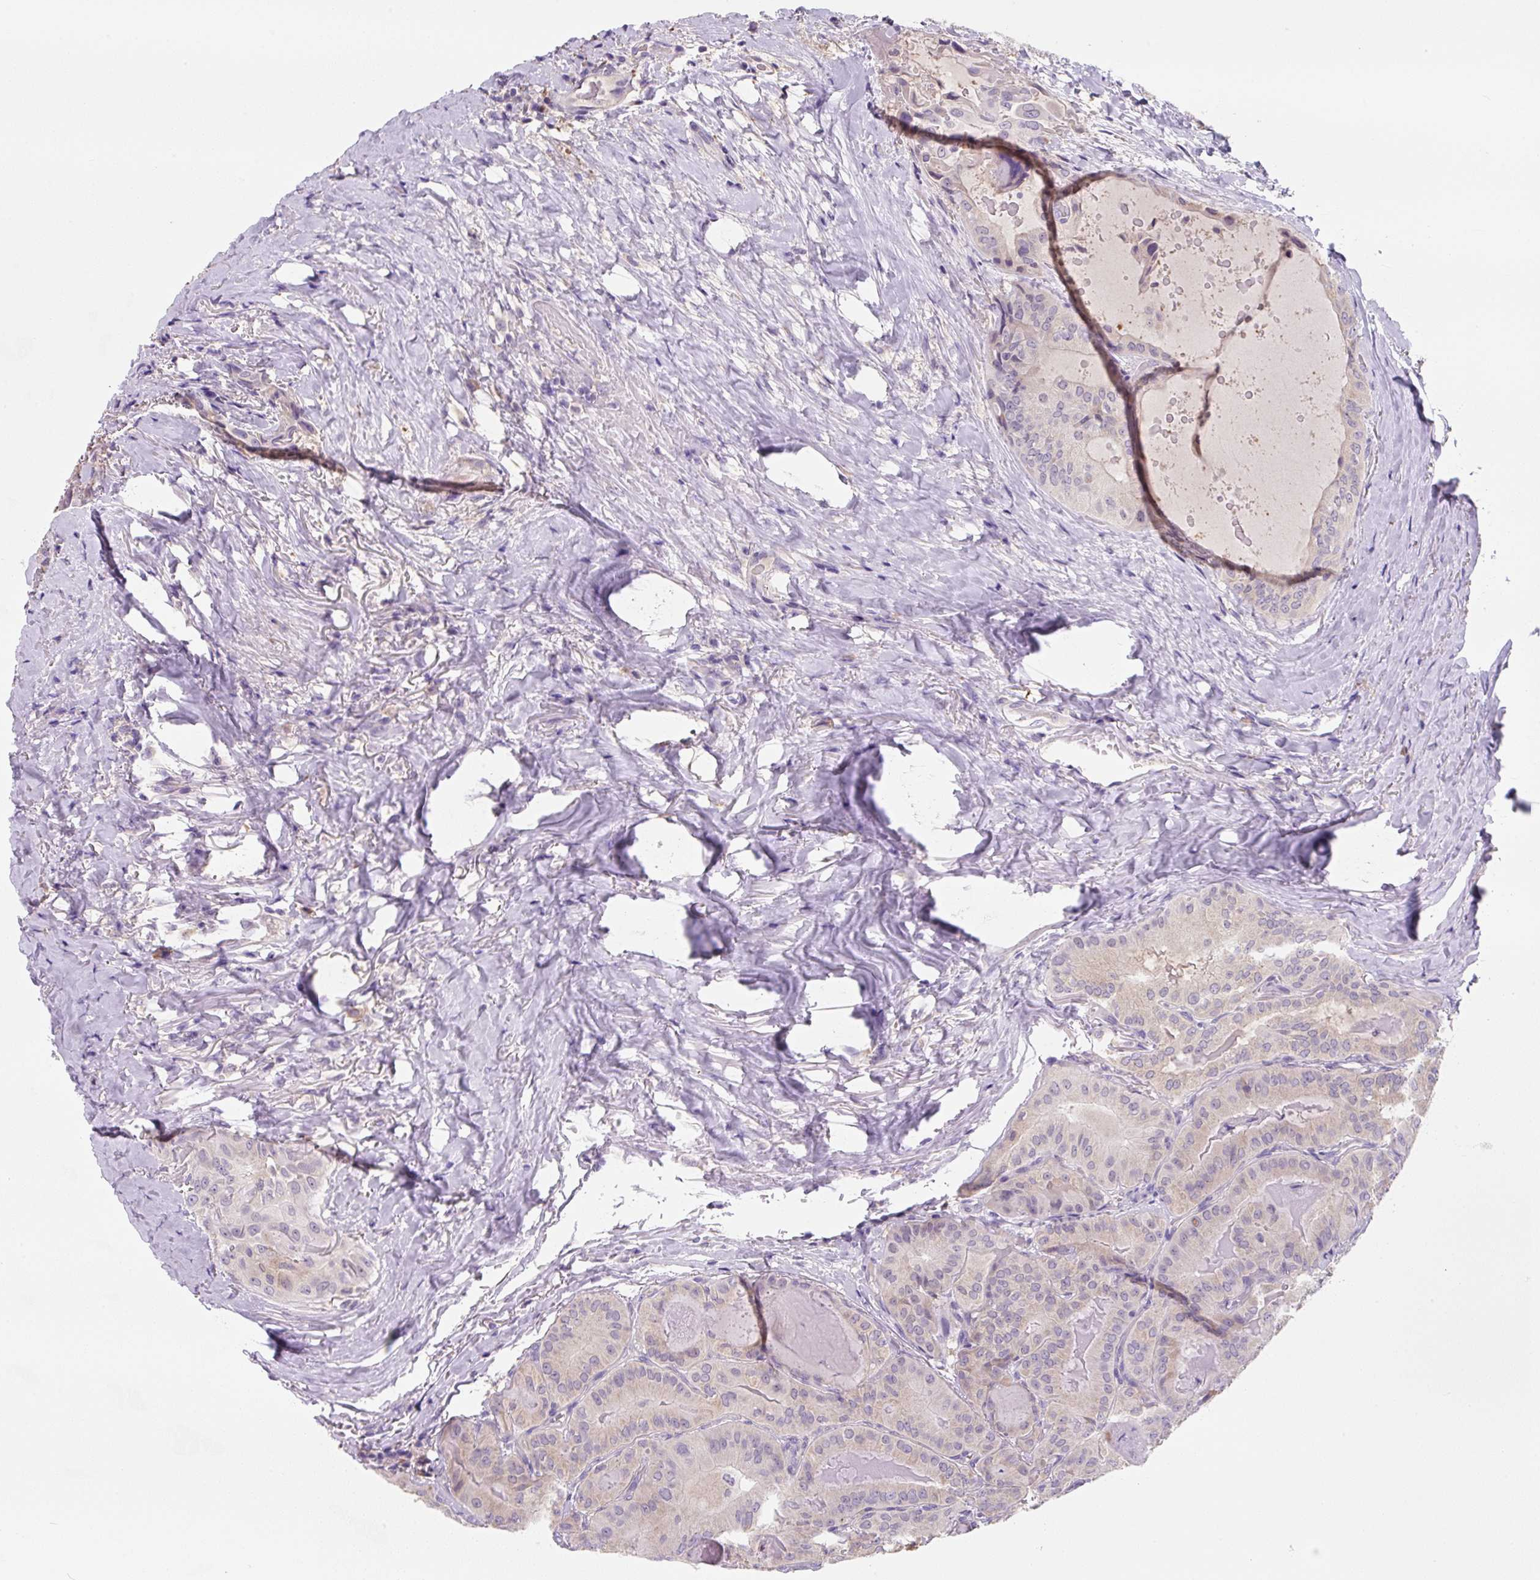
{"staining": {"intensity": "negative", "quantity": "none", "location": "none"}, "tissue": "thyroid cancer", "cell_type": "Tumor cells", "image_type": "cancer", "snomed": [{"axis": "morphology", "description": "Papillary adenocarcinoma, NOS"}, {"axis": "topography", "description": "Thyroid gland"}], "caption": "Thyroid papillary adenocarcinoma stained for a protein using IHC reveals no expression tumor cells.", "gene": "FZD5", "patient": {"sex": "female", "age": 68}}